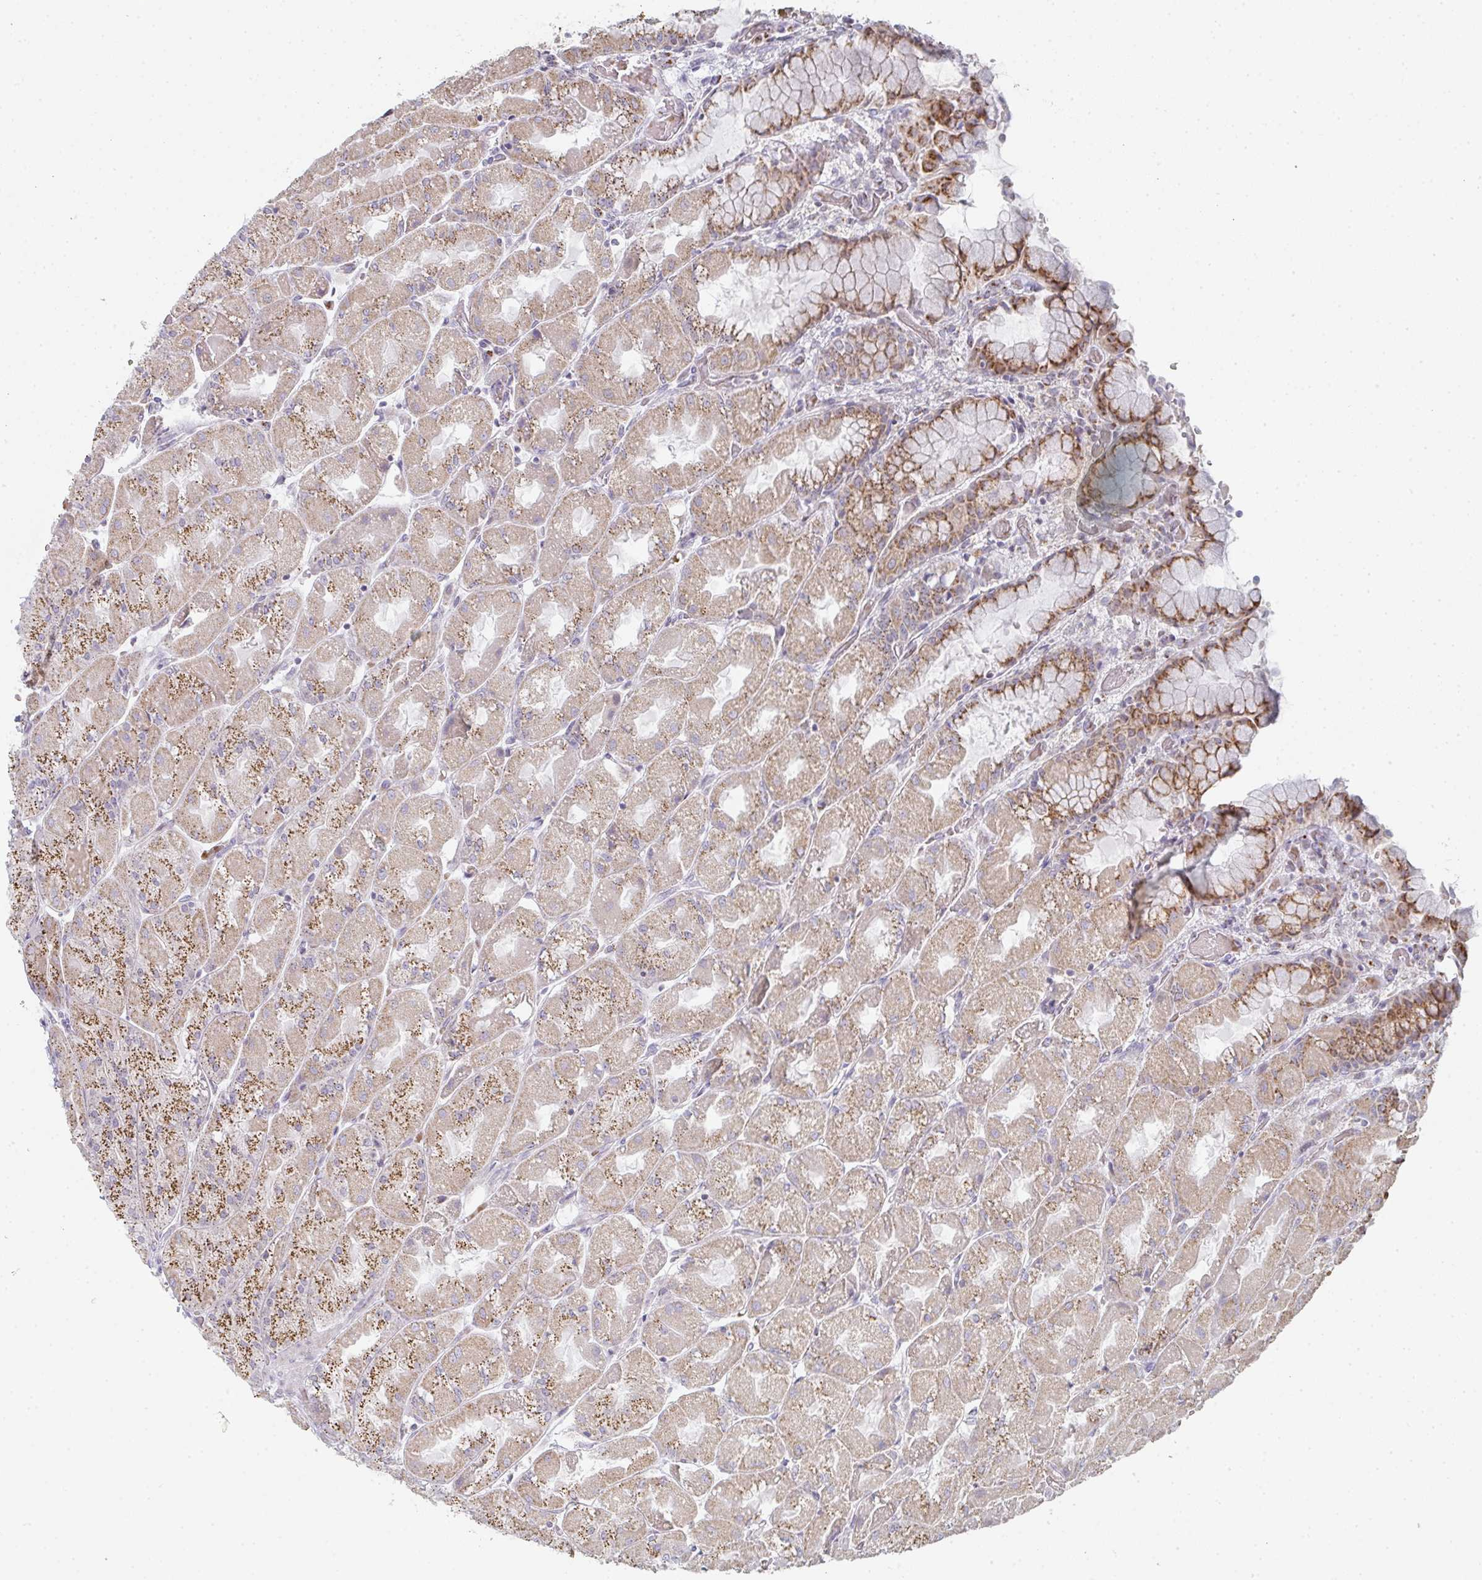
{"staining": {"intensity": "strong", "quantity": ">75%", "location": "cytoplasmic/membranous"}, "tissue": "stomach", "cell_type": "Glandular cells", "image_type": "normal", "snomed": [{"axis": "morphology", "description": "Normal tissue, NOS"}, {"axis": "topography", "description": "Stomach"}], "caption": "Stomach stained with a brown dye demonstrates strong cytoplasmic/membranous positive positivity in about >75% of glandular cells.", "gene": "ZNF526", "patient": {"sex": "female", "age": 61}}